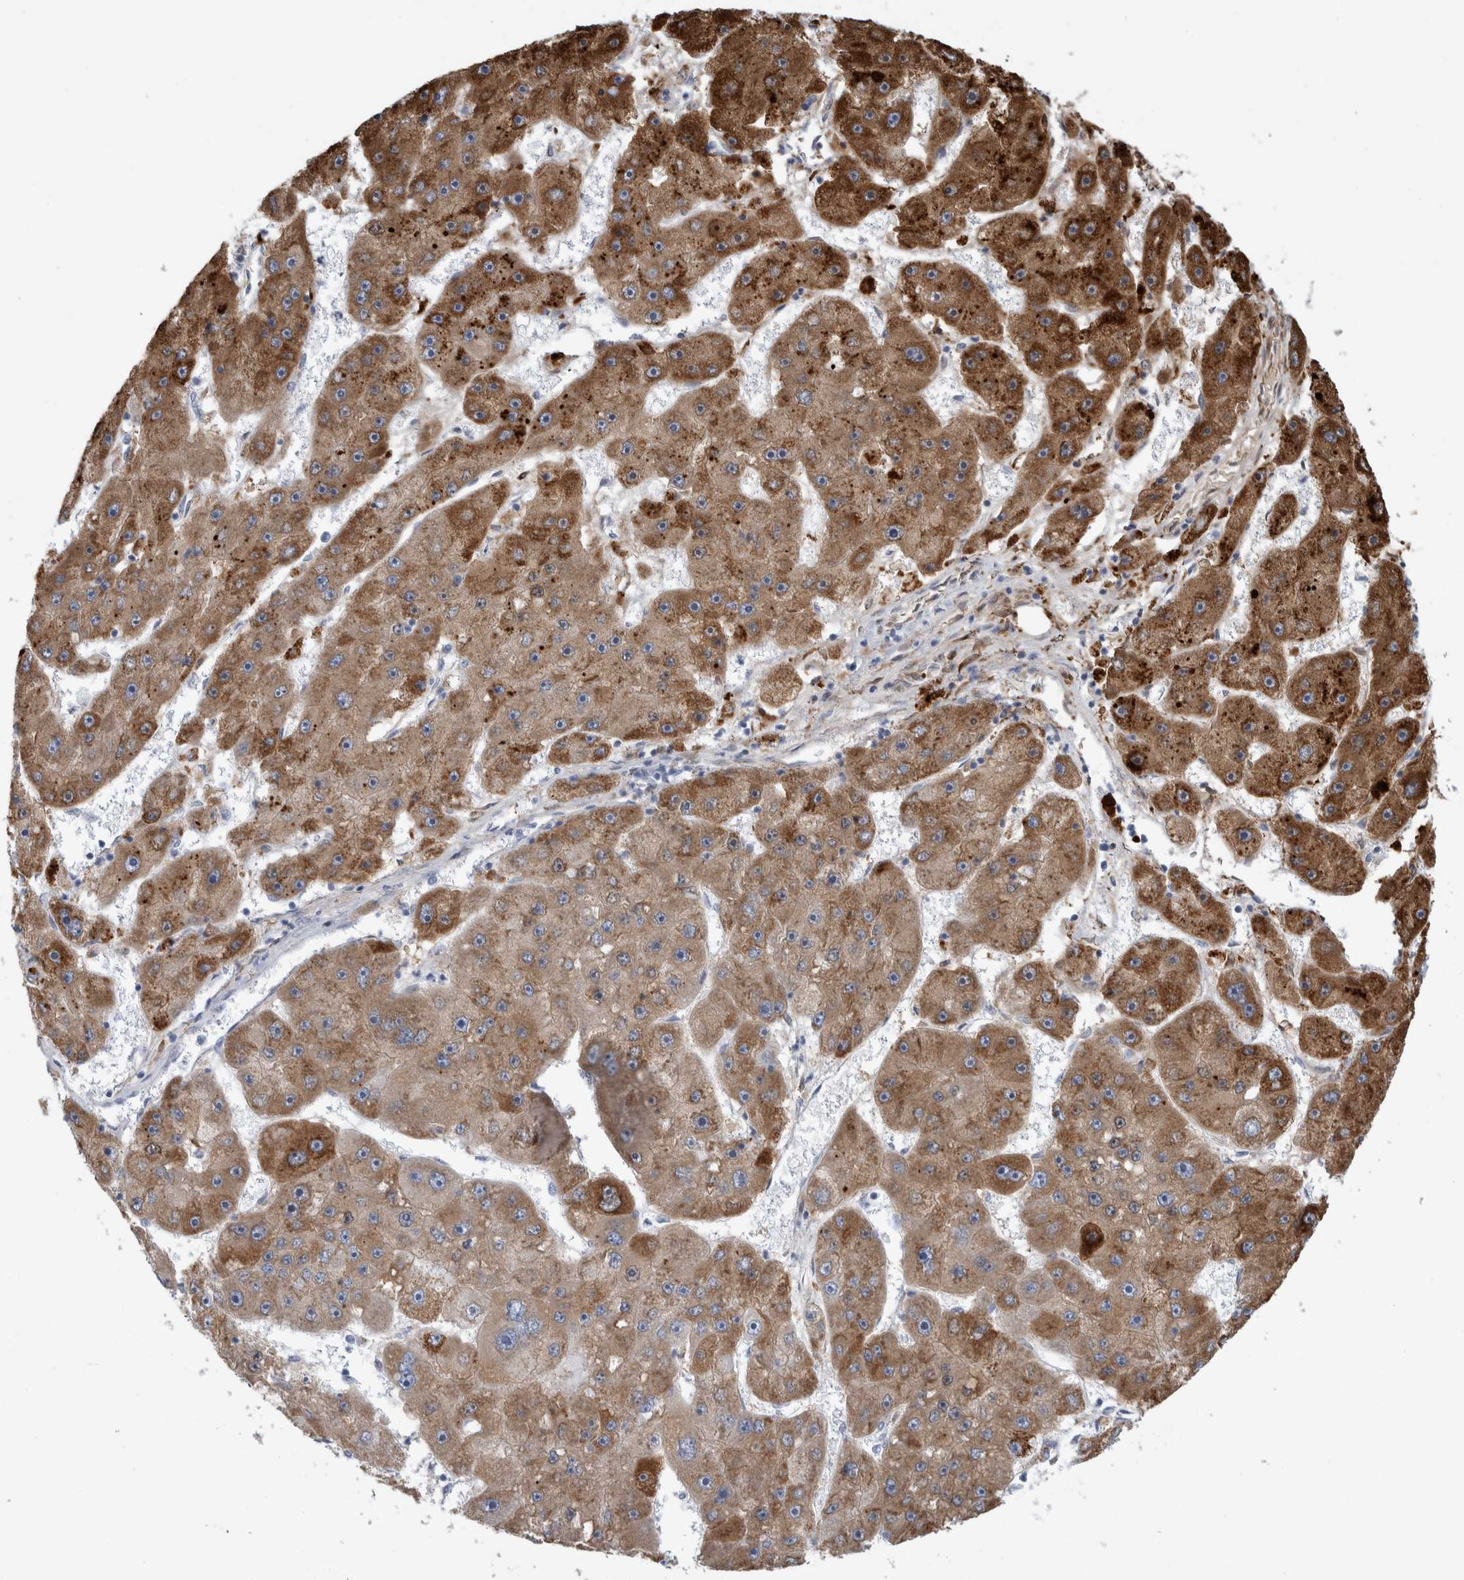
{"staining": {"intensity": "strong", "quantity": "25%-75%", "location": "cytoplasmic/membranous"}, "tissue": "liver cancer", "cell_type": "Tumor cells", "image_type": "cancer", "snomed": [{"axis": "morphology", "description": "Carcinoma, Hepatocellular, NOS"}, {"axis": "topography", "description": "Liver"}], "caption": "About 25%-75% of tumor cells in liver cancer (hepatocellular carcinoma) reveal strong cytoplasmic/membranous protein staining as visualized by brown immunohistochemical staining.", "gene": "GATM", "patient": {"sex": "female", "age": 61}}